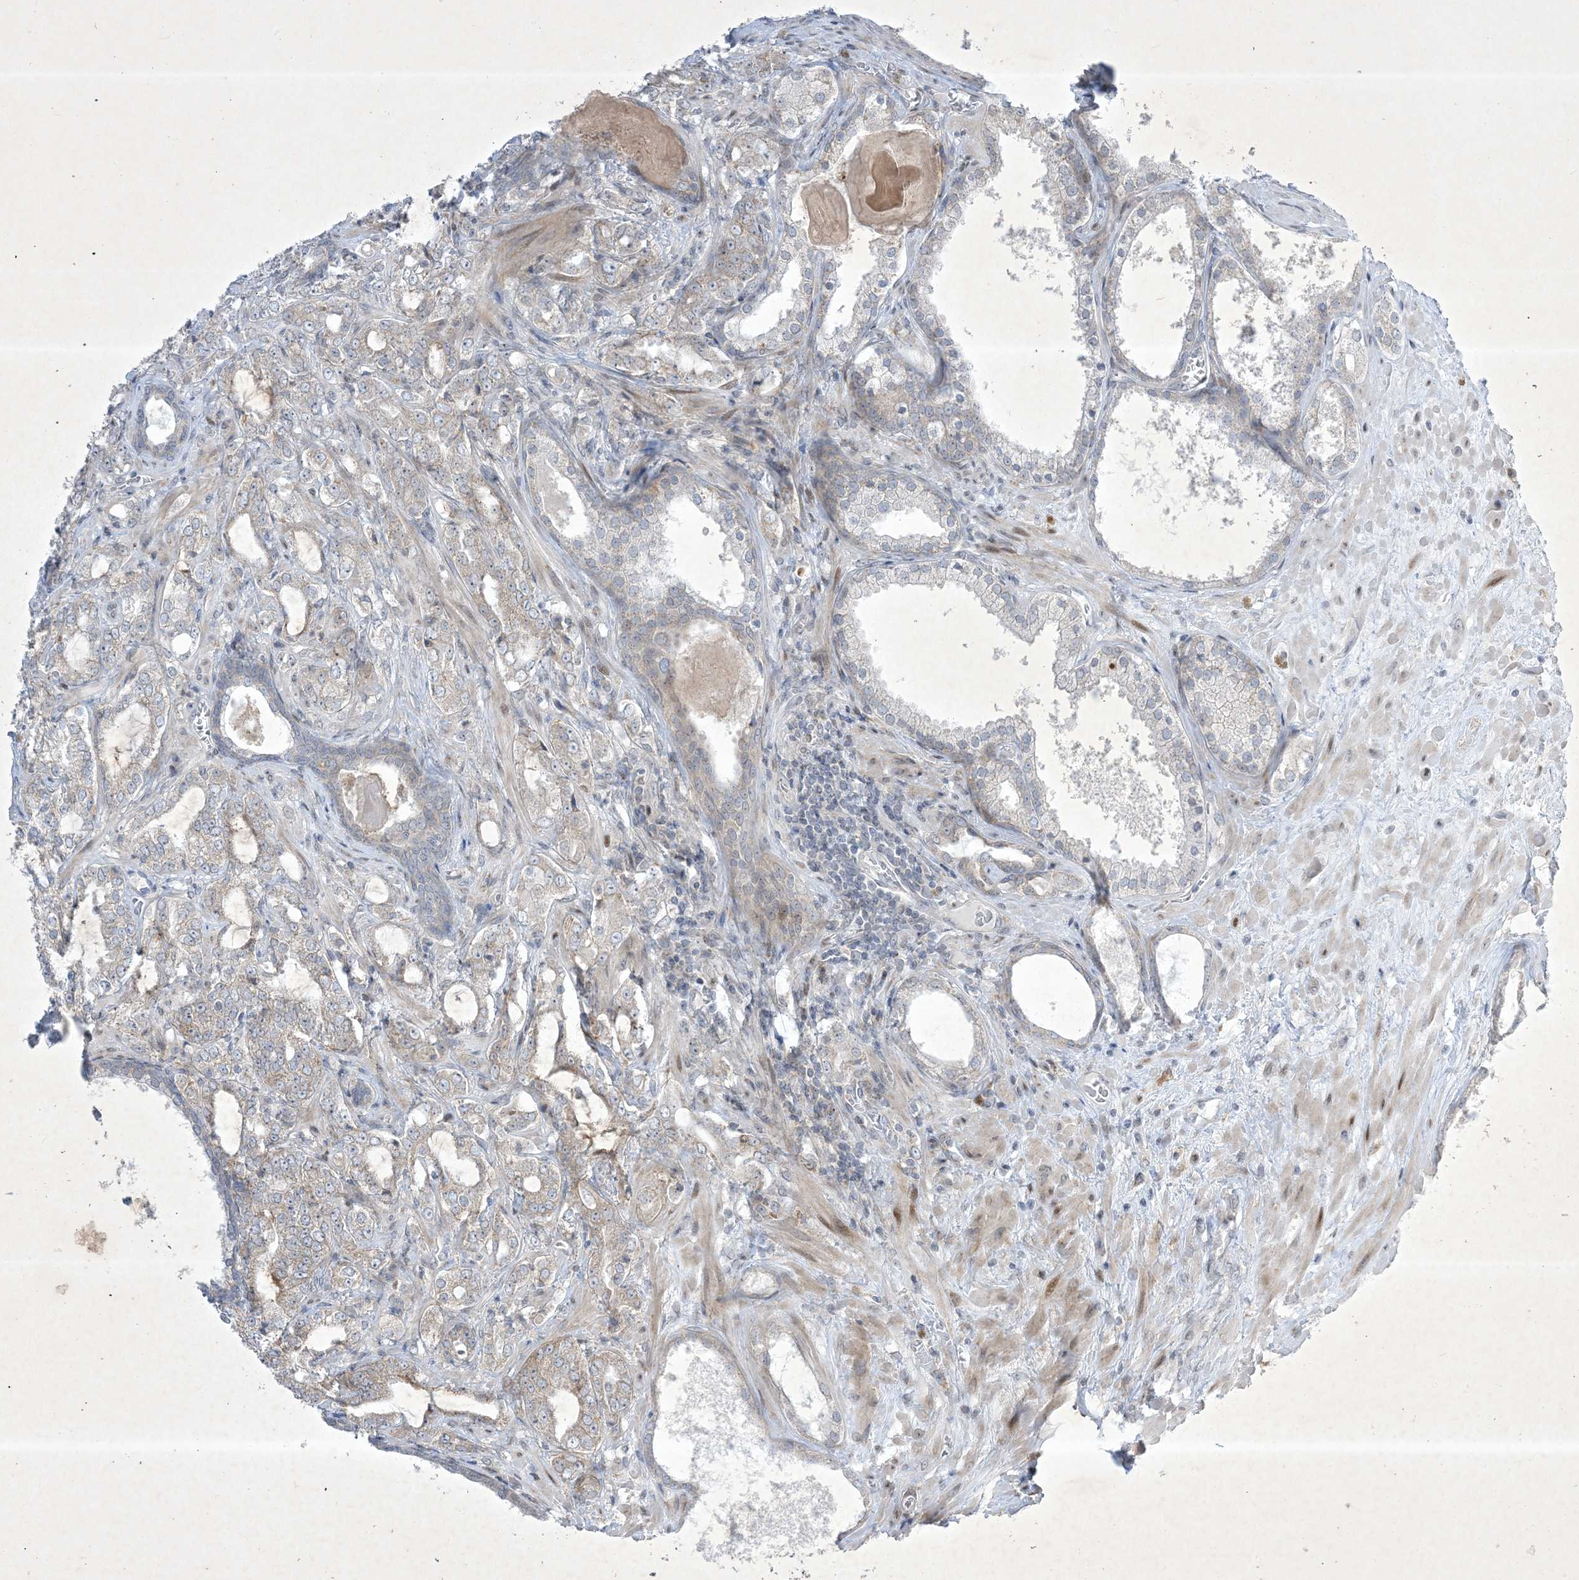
{"staining": {"intensity": "weak", "quantity": "<25%", "location": "cytoplasmic/membranous"}, "tissue": "prostate cancer", "cell_type": "Tumor cells", "image_type": "cancer", "snomed": [{"axis": "morphology", "description": "Adenocarcinoma, High grade"}, {"axis": "topography", "description": "Prostate"}], "caption": "Tumor cells are negative for protein expression in human prostate high-grade adenocarcinoma.", "gene": "SOGA3", "patient": {"sex": "male", "age": 64}}